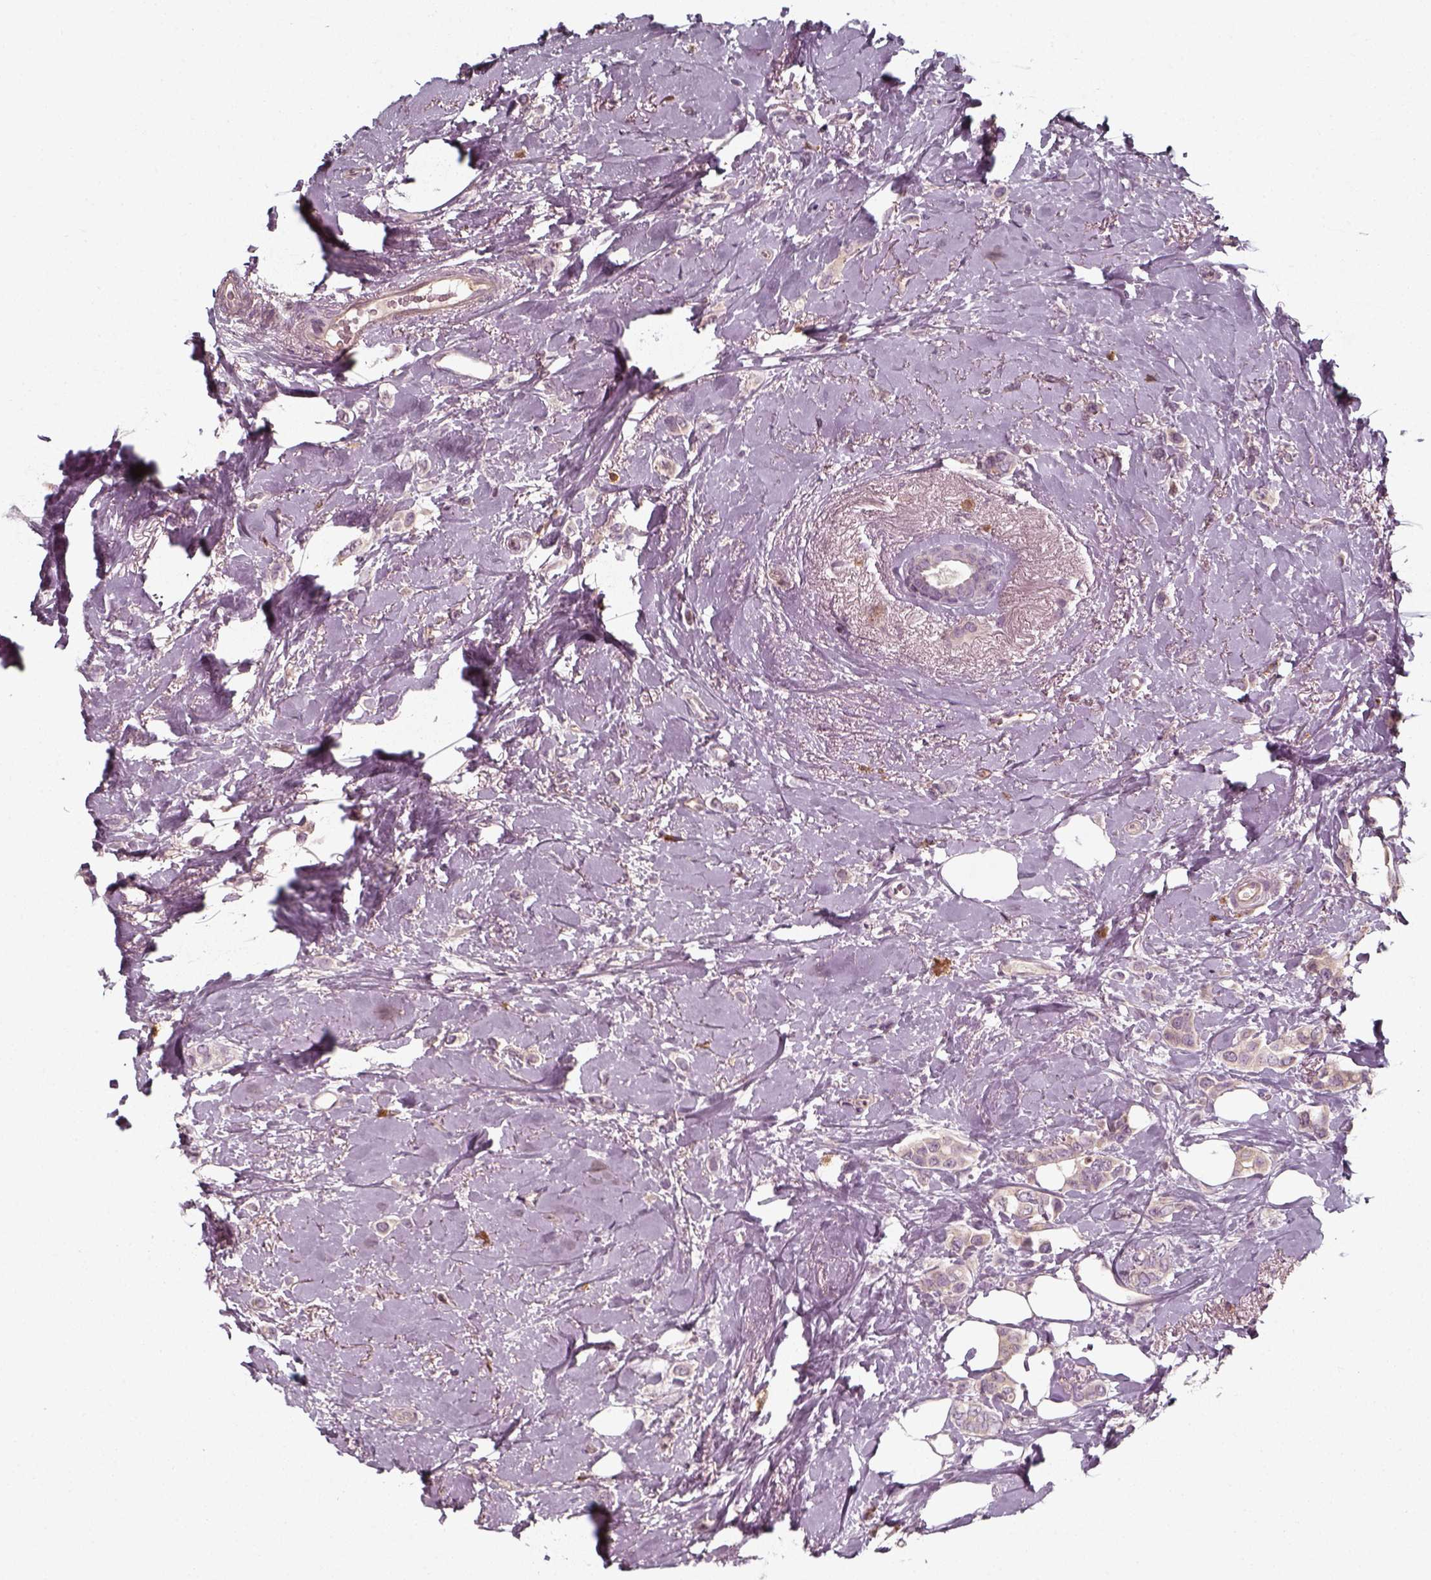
{"staining": {"intensity": "negative", "quantity": "none", "location": "none"}, "tissue": "breast cancer", "cell_type": "Tumor cells", "image_type": "cancer", "snomed": [{"axis": "morphology", "description": "Lobular carcinoma"}, {"axis": "topography", "description": "Breast"}], "caption": "There is no significant expression in tumor cells of lobular carcinoma (breast).", "gene": "UNC13D", "patient": {"sex": "female", "age": 66}}